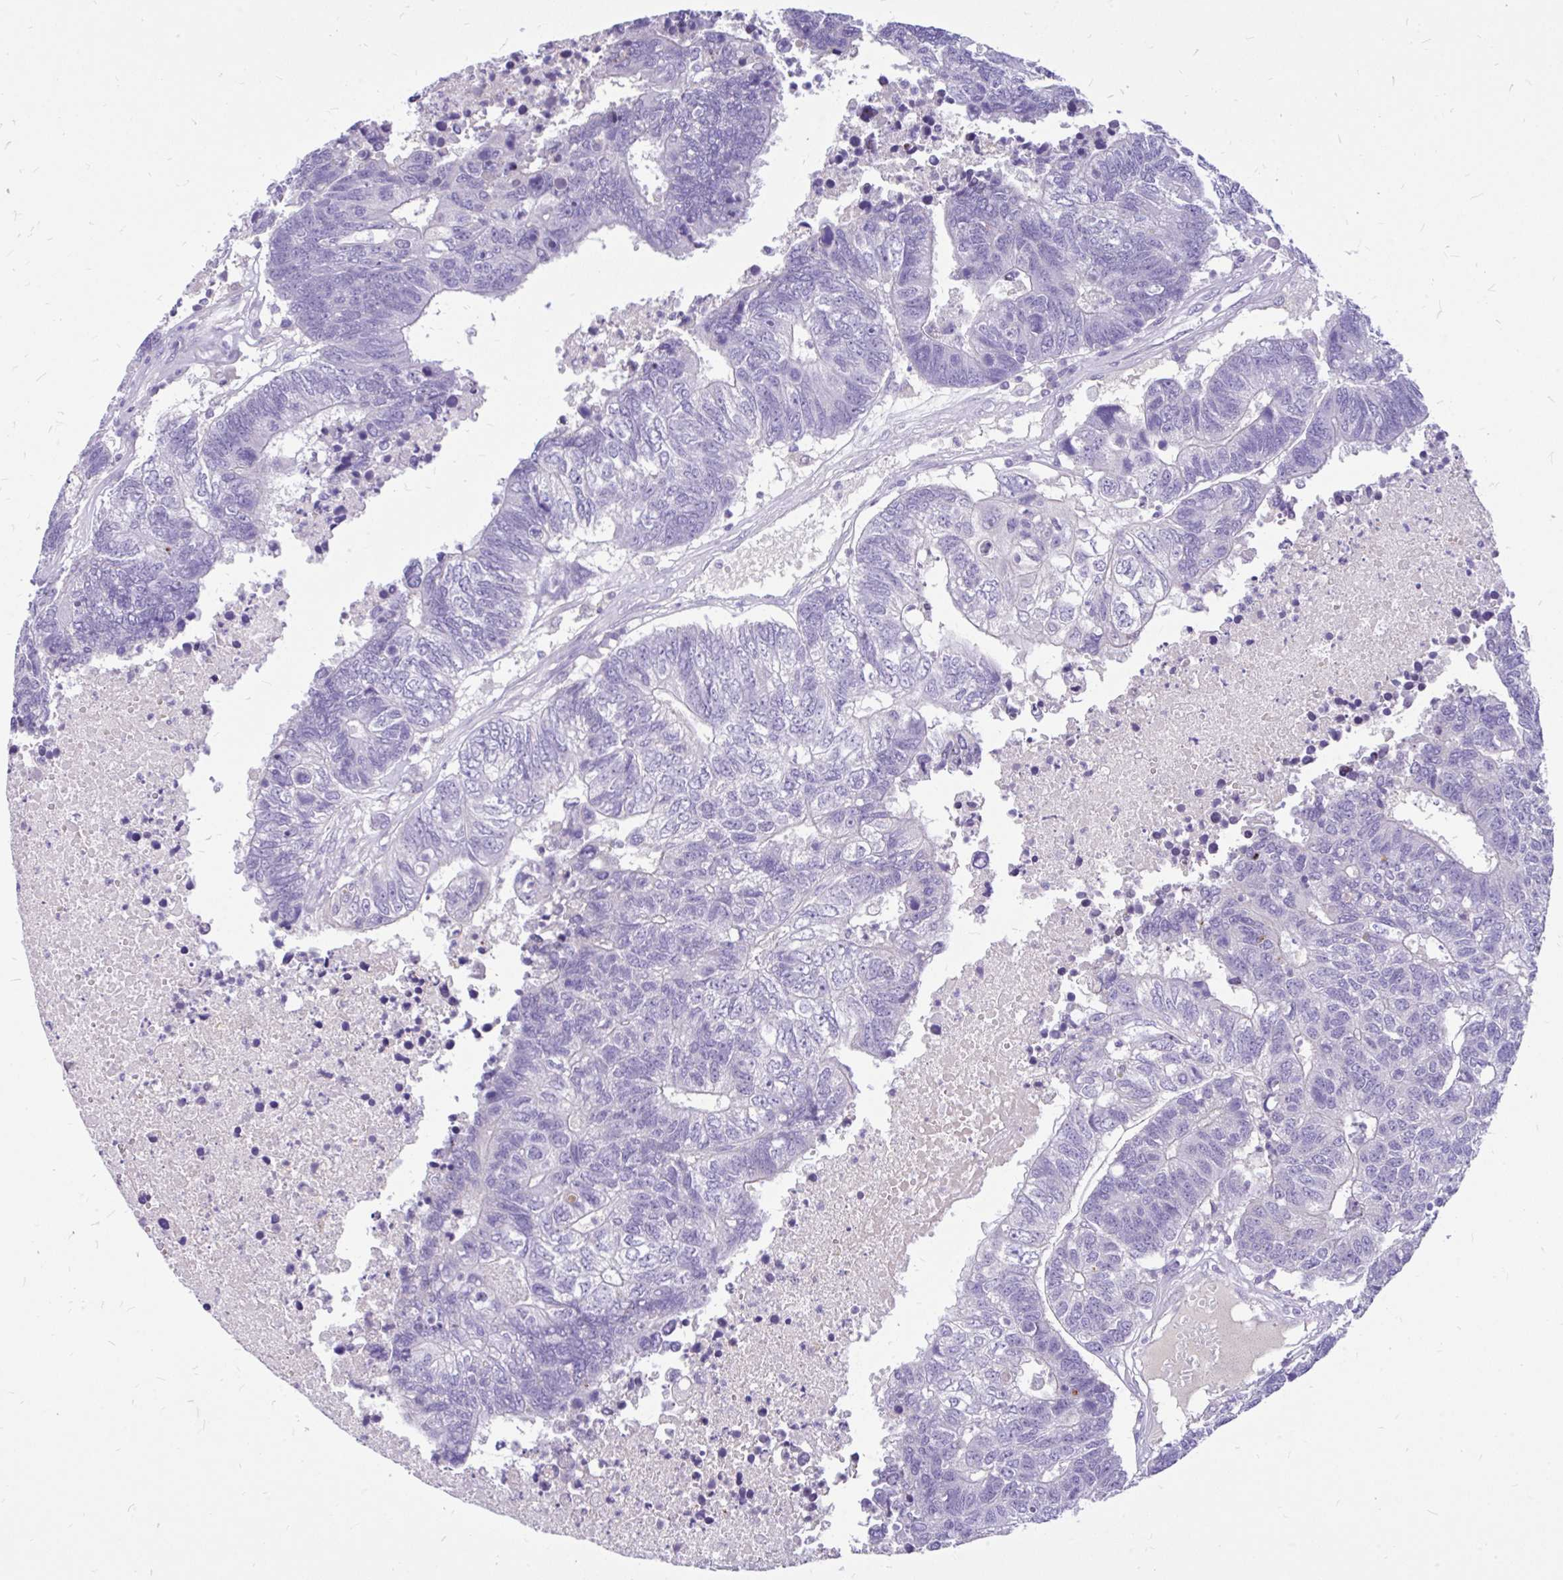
{"staining": {"intensity": "negative", "quantity": "none", "location": "none"}, "tissue": "colorectal cancer", "cell_type": "Tumor cells", "image_type": "cancer", "snomed": [{"axis": "morphology", "description": "Adenocarcinoma, NOS"}, {"axis": "topography", "description": "Colon"}], "caption": "This micrograph is of colorectal adenocarcinoma stained with IHC to label a protein in brown with the nuclei are counter-stained blue. There is no expression in tumor cells.", "gene": "MAP1LC3A", "patient": {"sex": "female", "age": 48}}